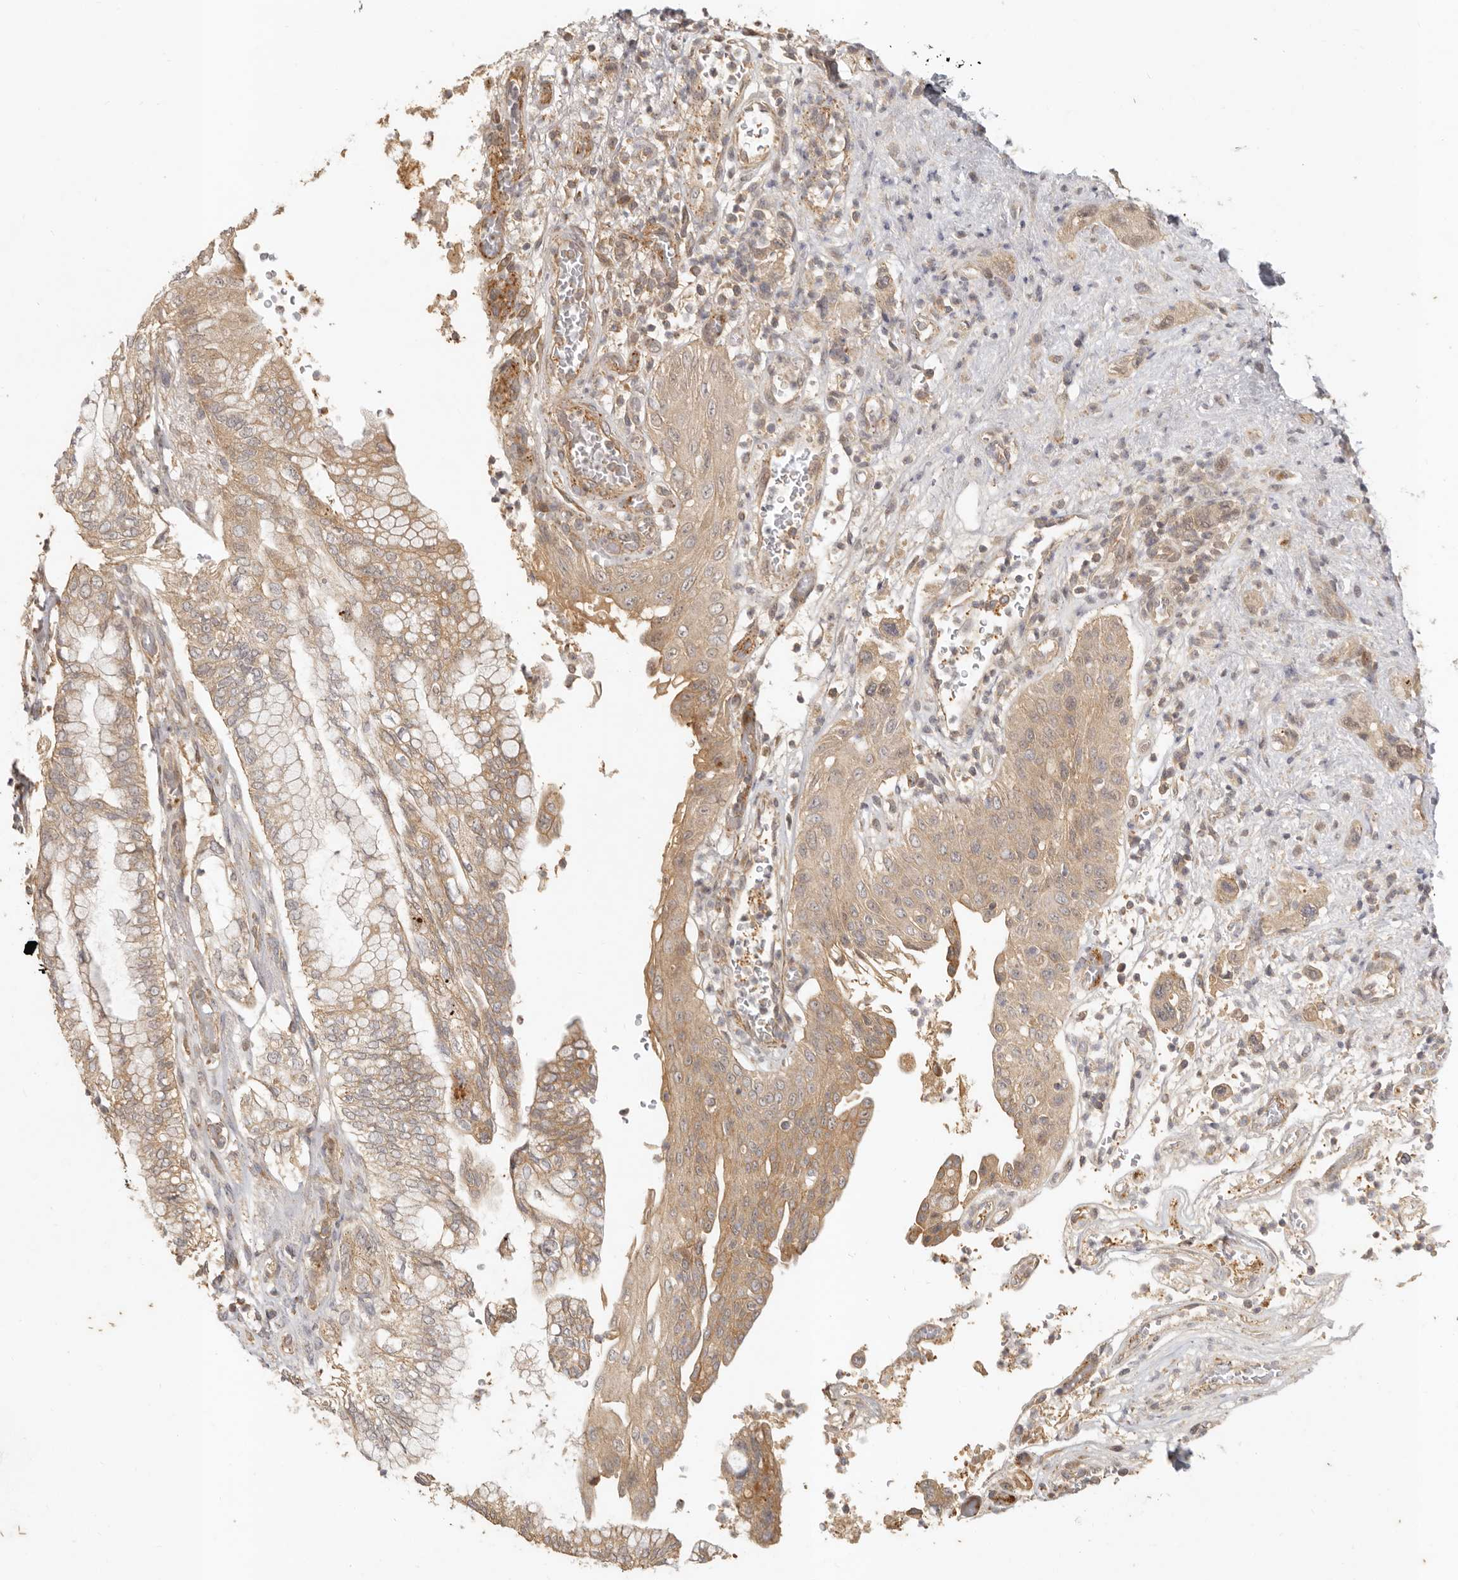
{"staining": {"intensity": "moderate", "quantity": ">75%", "location": "cytoplasmic/membranous"}, "tissue": "pancreatic cancer", "cell_type": "Tumor cells", "image_type": "cancer", "snomed": [{"axis": "morphology", "description": "Adenocarcinoma, NOS"}, {"axis": "topography", "description": "Pancreas"}], "caption": "This micrograph demonstrates immunohistochemistry staining of pancreatic cancer (adenocarcinoma), with medium moderate cytoplasmic/membranous expression in approximately >75% of tumor cells.", "gene": "VIPR1", "patient": {"sex": "female", "age": 73}}